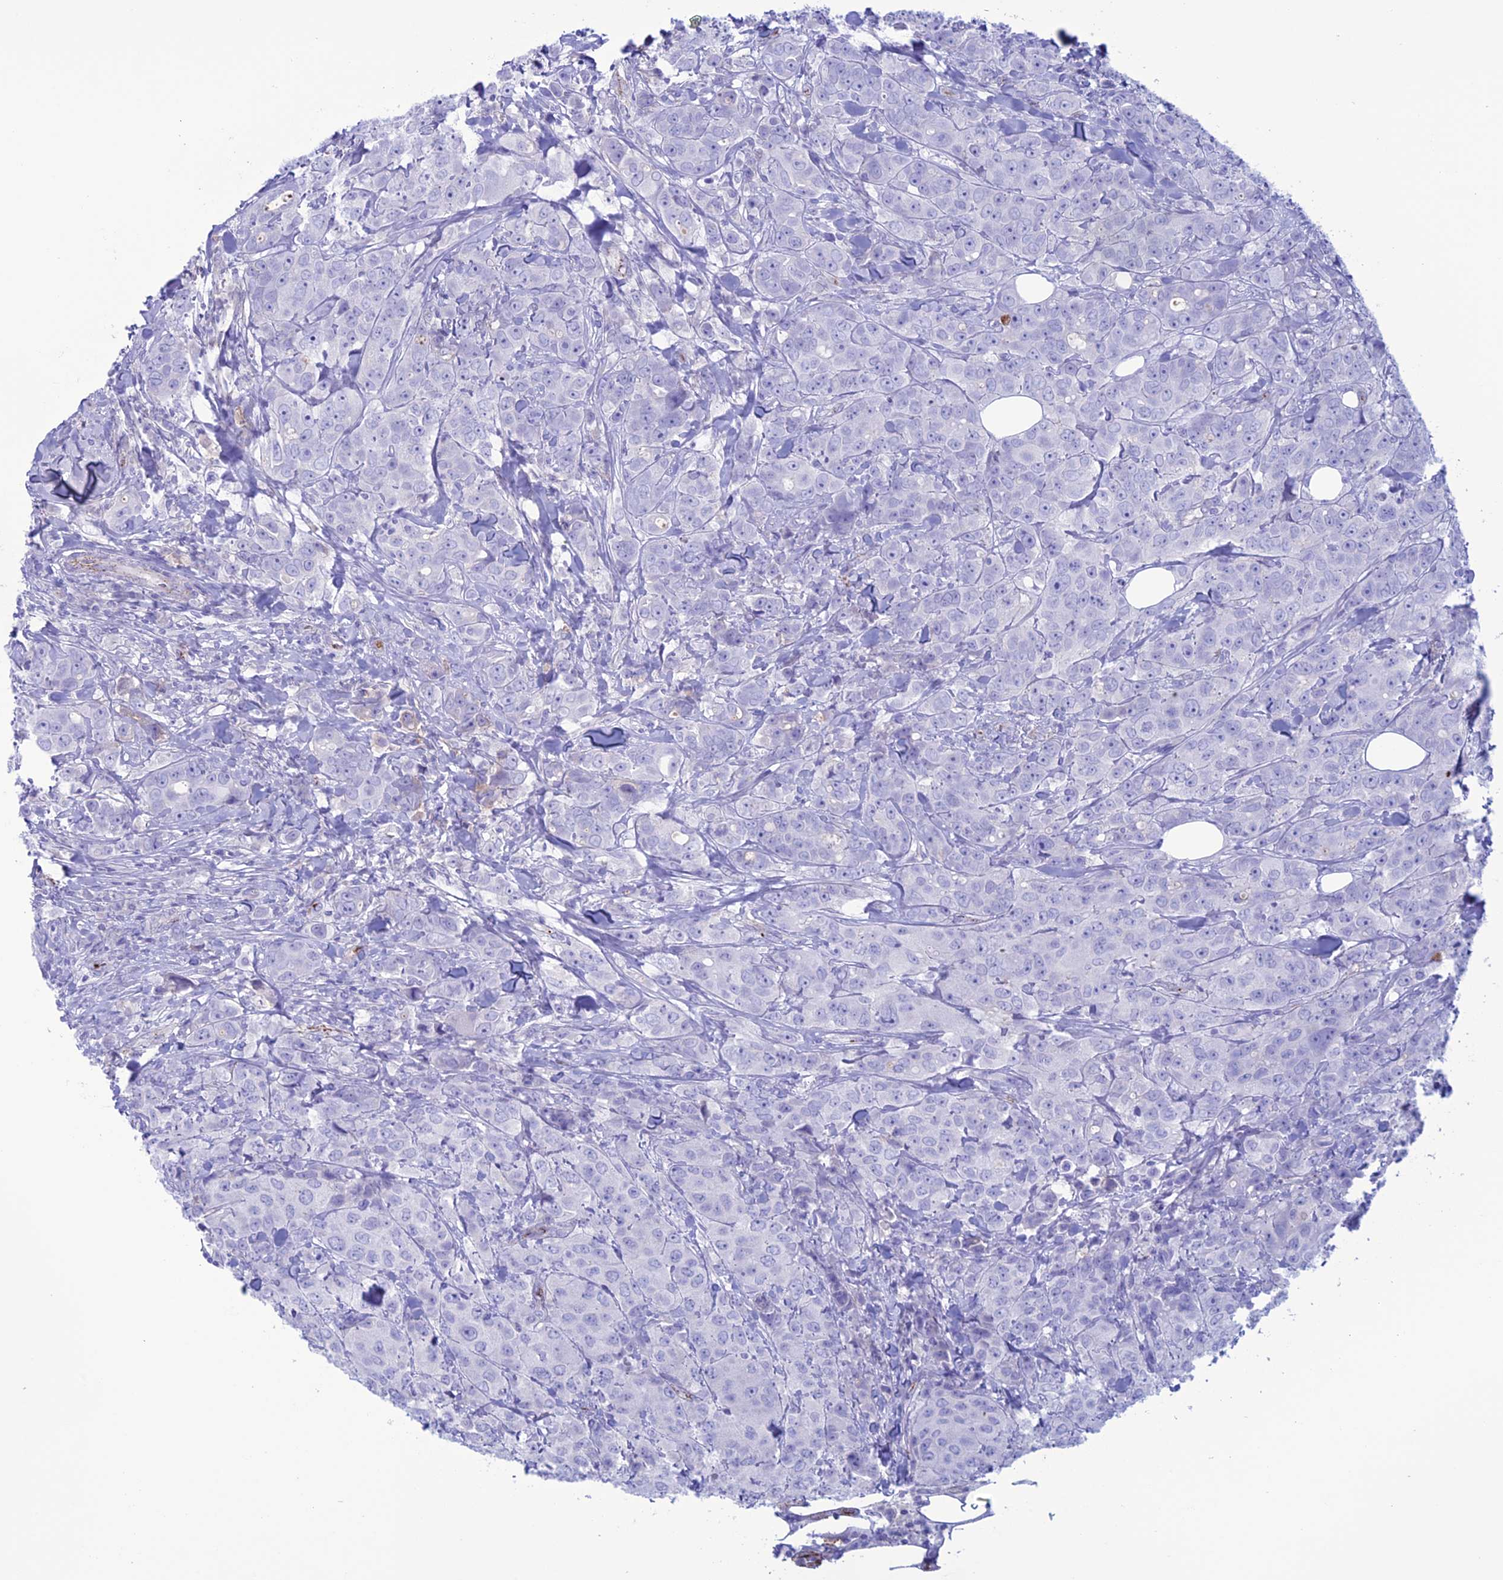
{"staining": {"intensity": "negative", "quantity": "none", "location": "none"}, "tissue": "breast cancer", "cell_type": "Tumor cells", "image_type": "cancer", "snomed": [{"axis": "morphology", "description": "Duct carcinoma"}, {"axis": "topography", "description": "Breast"}], "caption": "Immunohistochemistry histopathology image of neoplastic tissue: breast cancer stained with DAB exhibits no significant protein staining in tumor cells.", "gene": "CDC42EP5", "patient": {"sex": "female", "age": 43}}